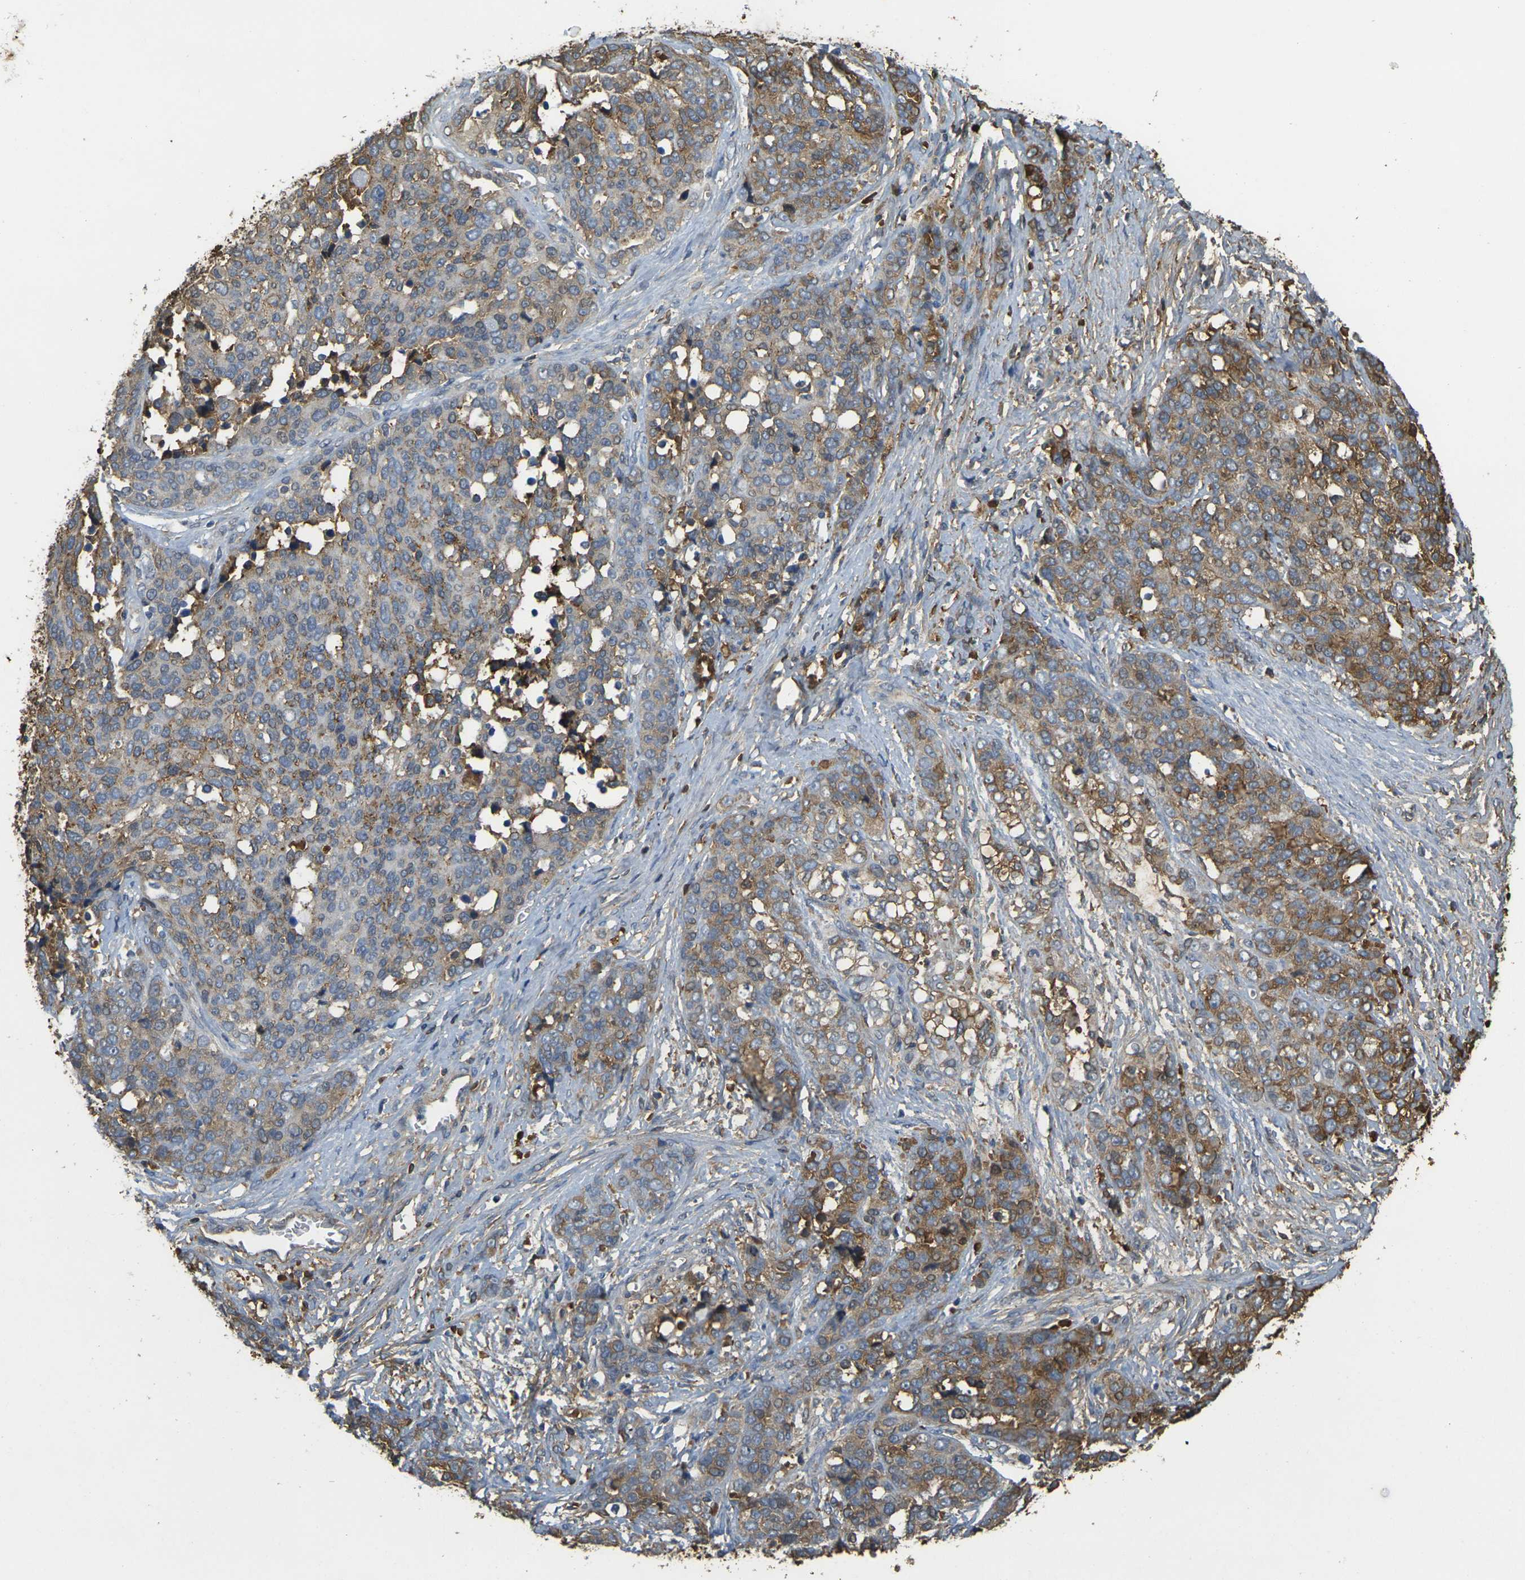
{"staining": {"intensity": "moderate", "quantity": ">75%", "location": "cytoplasmic/membranous"}, "tissue": "ovarian cancer", "cell_type": "Tumor cells", "image_type": "cancer", "snomed": [{"axis": "morphology", "description": "Cystadenocarcinoma, serous, NOS"}, {"axis": "topography", "description": "Ovary"}], "caption": "This image shows IHC staining of human ovarian cancer (serous cystadenocarcinoma), with medium moderate cytoplasmic/membranous expression in about >75% of tumor cells.", "gene": "PLCD1", "patient": {"sex": "female", "age": 44}}